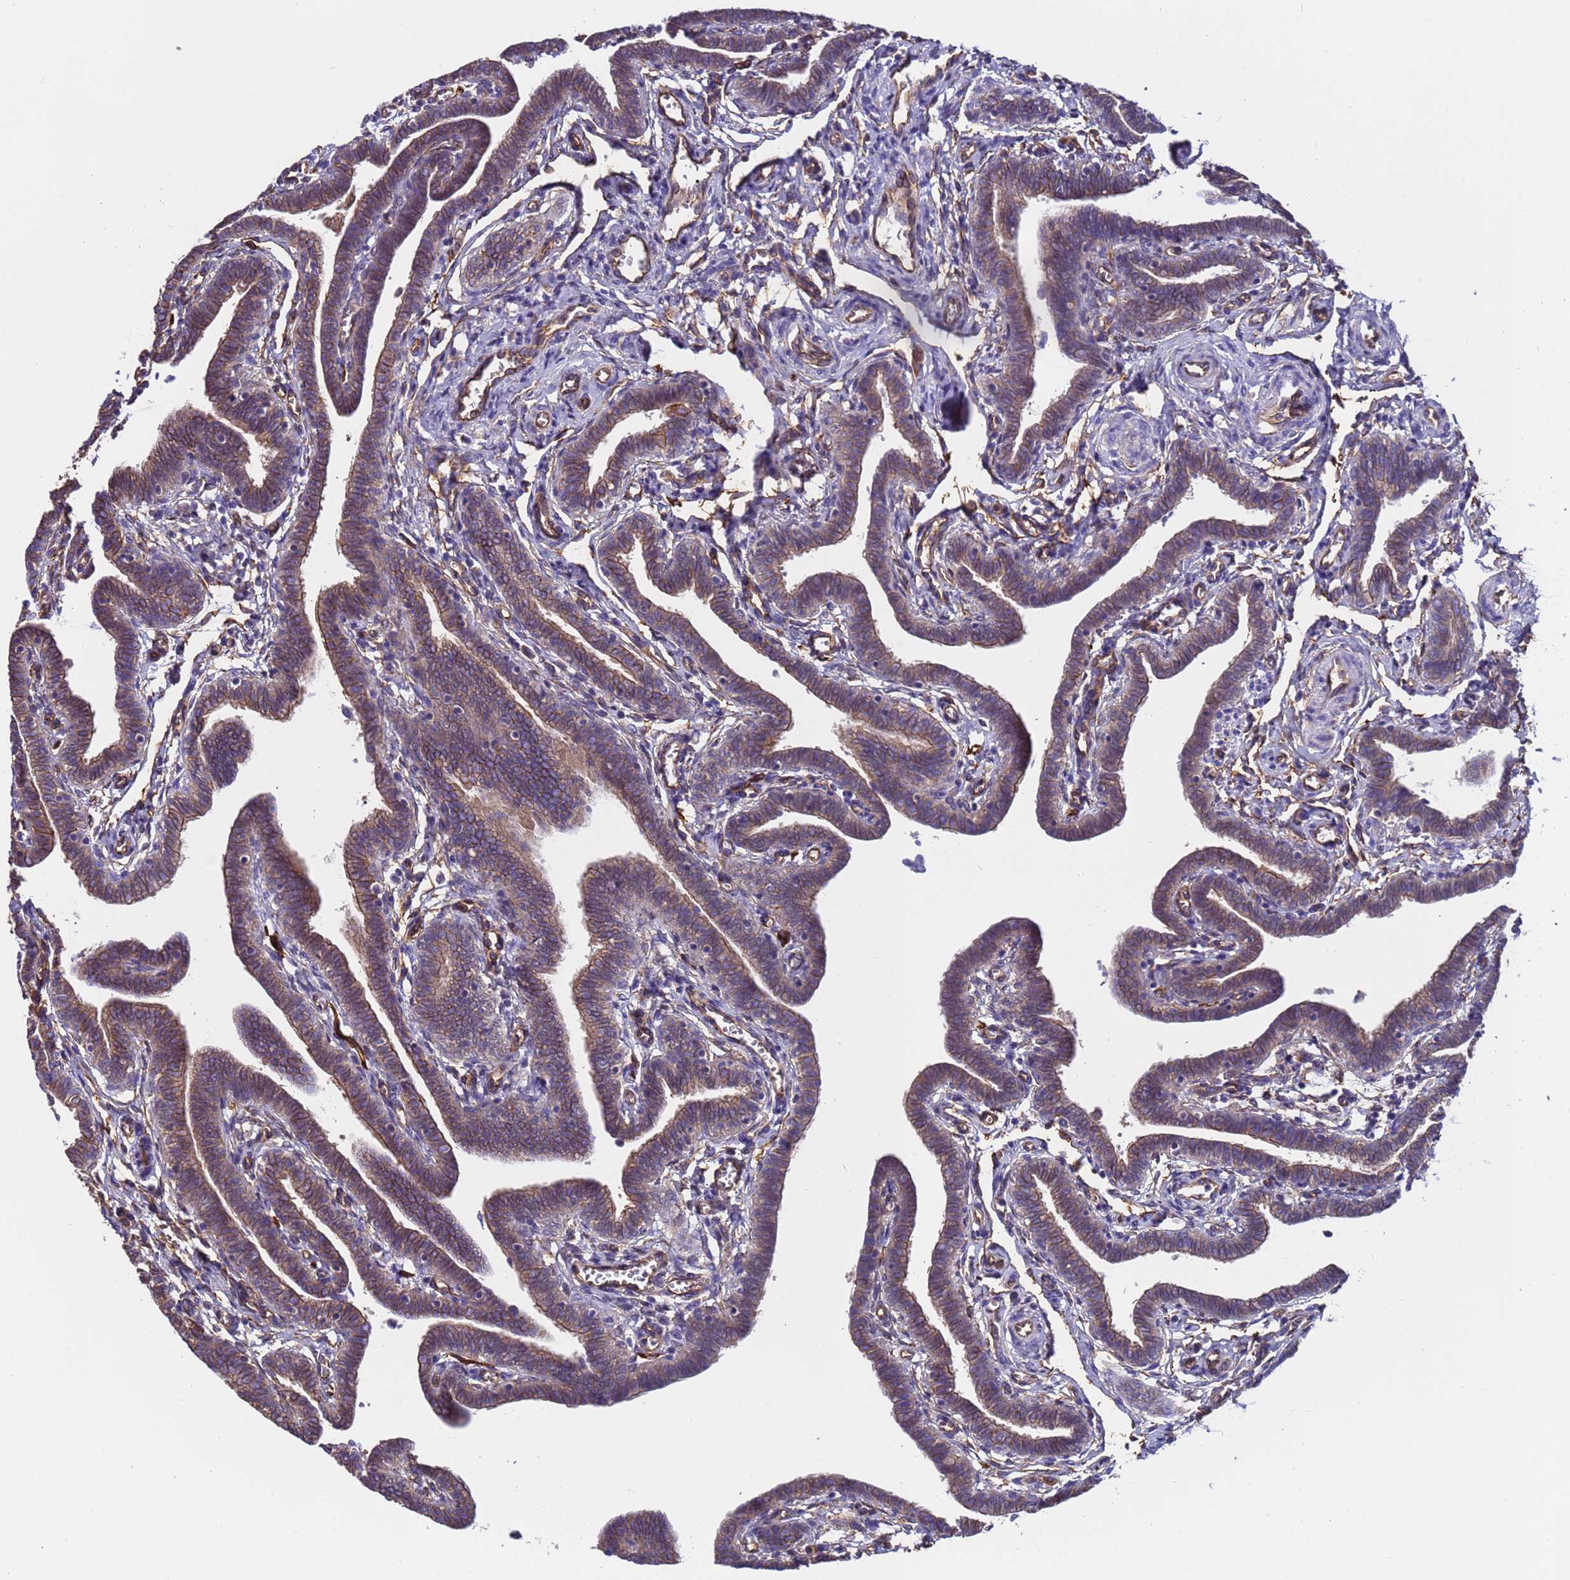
{"staining": {"intensity": "moderate", "quantity": ">75%", "location": "cytoplasmic/membranous"}, "tissue": "fallopian tube", "cell_type": "Glandular cells", "image_type": "normal", "snomed": [{"axis": "morphology", "description": "Normal tissue, NOS"}, {"axis": "topography", "description": "Fallopian tube"}], "caption": "Normal fallopian tube shows moderate cytoplasmic/membranous staining in approximately >75% of glandular cells.", "gene": "ZNF248", "patient": {"sex": "female", "age": 36}}